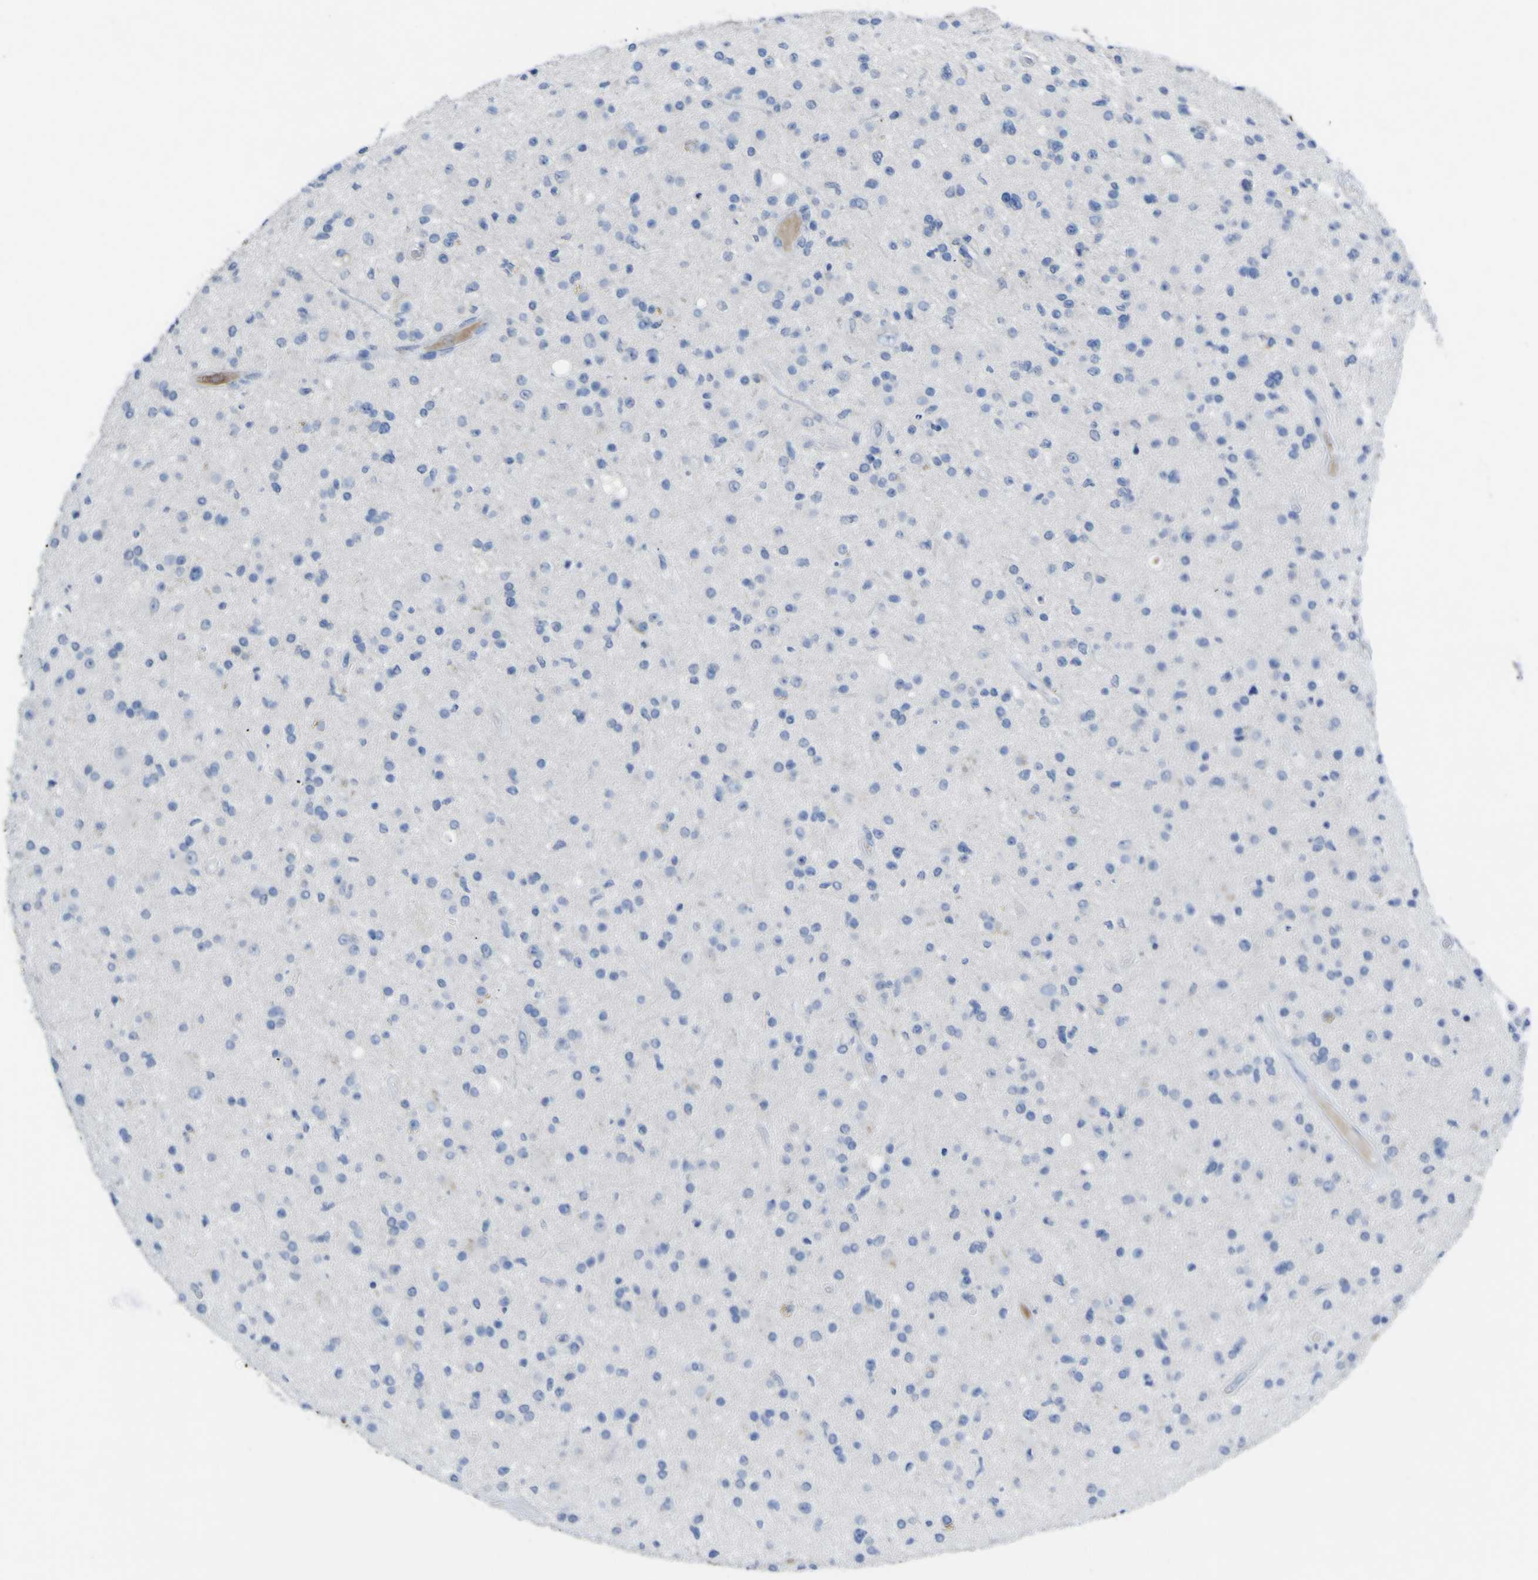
{"staining": {"intensity": "negative", "quantity": "none", "location": "none"}, "tissue": "glioma", "cell_type": "Tumor cells", "image_type": "cancer", "snomed": [{"axis": "morphology", "description": "Glioma, malignant, High grade"}, {"axis": "topography", "description": "Brain"}], "caption": "Malignant glioma (high-grade) stained for a protein using immunohistochemistry (IHC) demonstrates no staining tumor cells.", "gene": "GCM1", "patient": {"sex": "male", "age": 33}}